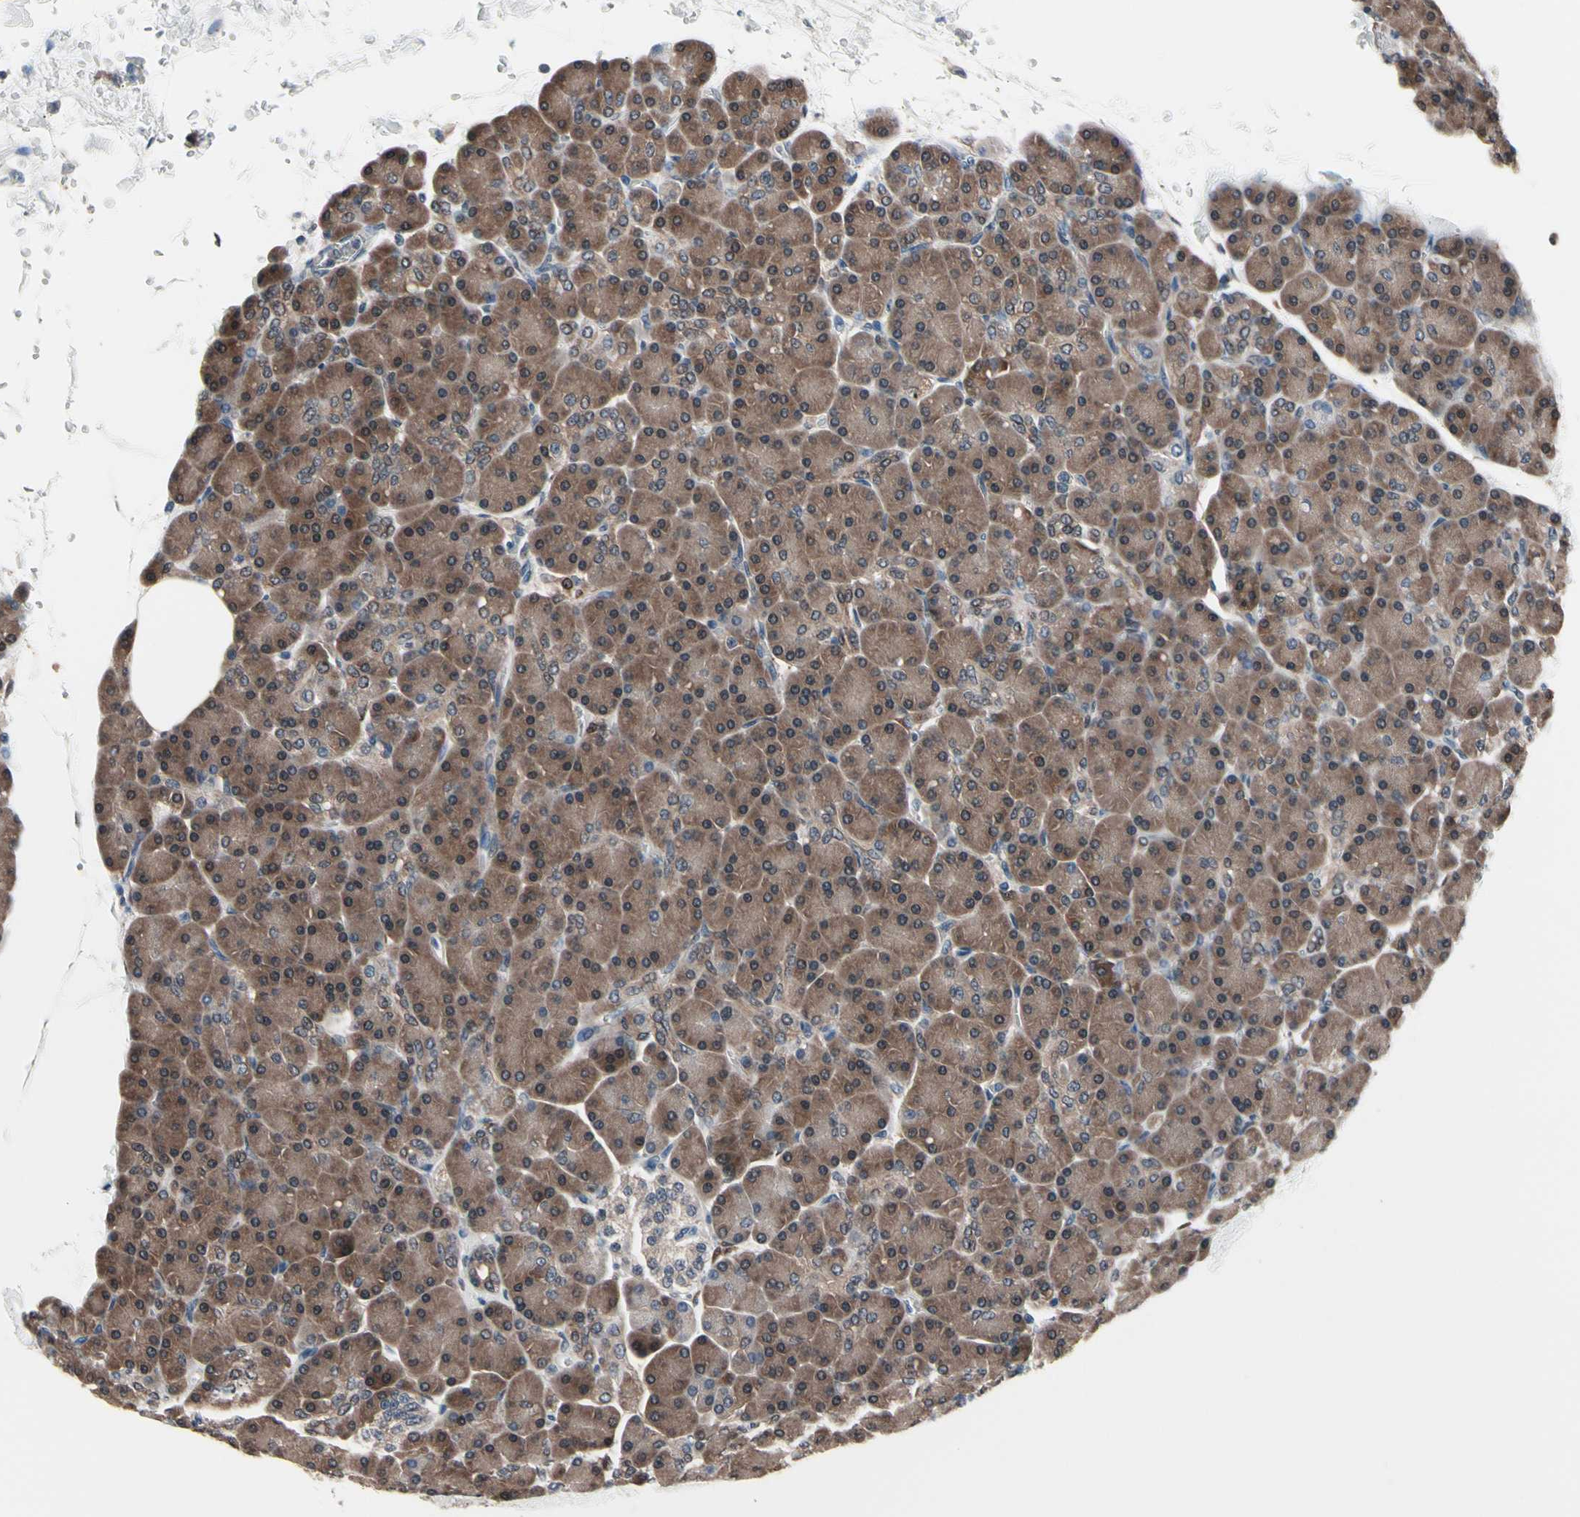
{"staining": {"intensity": "moderate", "quantity": ">75%", "location": "cytoplasmic/membranous"}, "tissue": "pancreas", "cell_type": "Exocrine glandular cells", "image_type": "normal", "snomed": [{"axis": "morphology", "description": "Normal tissue, NOS"}, {"axis": "topography", "description": "Pancreas"}], "caption": "DAB immunohistochemical staining of benign pancreas displays moderate cytoplasmic/membranous protein staining in approximately >75% of exocrine glandular cells. Immunohistochemistry (ihc) stains the protein in brown and the nuclei are stained blue.", "gene": "PRDX6", "patient": {"sex": "female", "age": 43}}